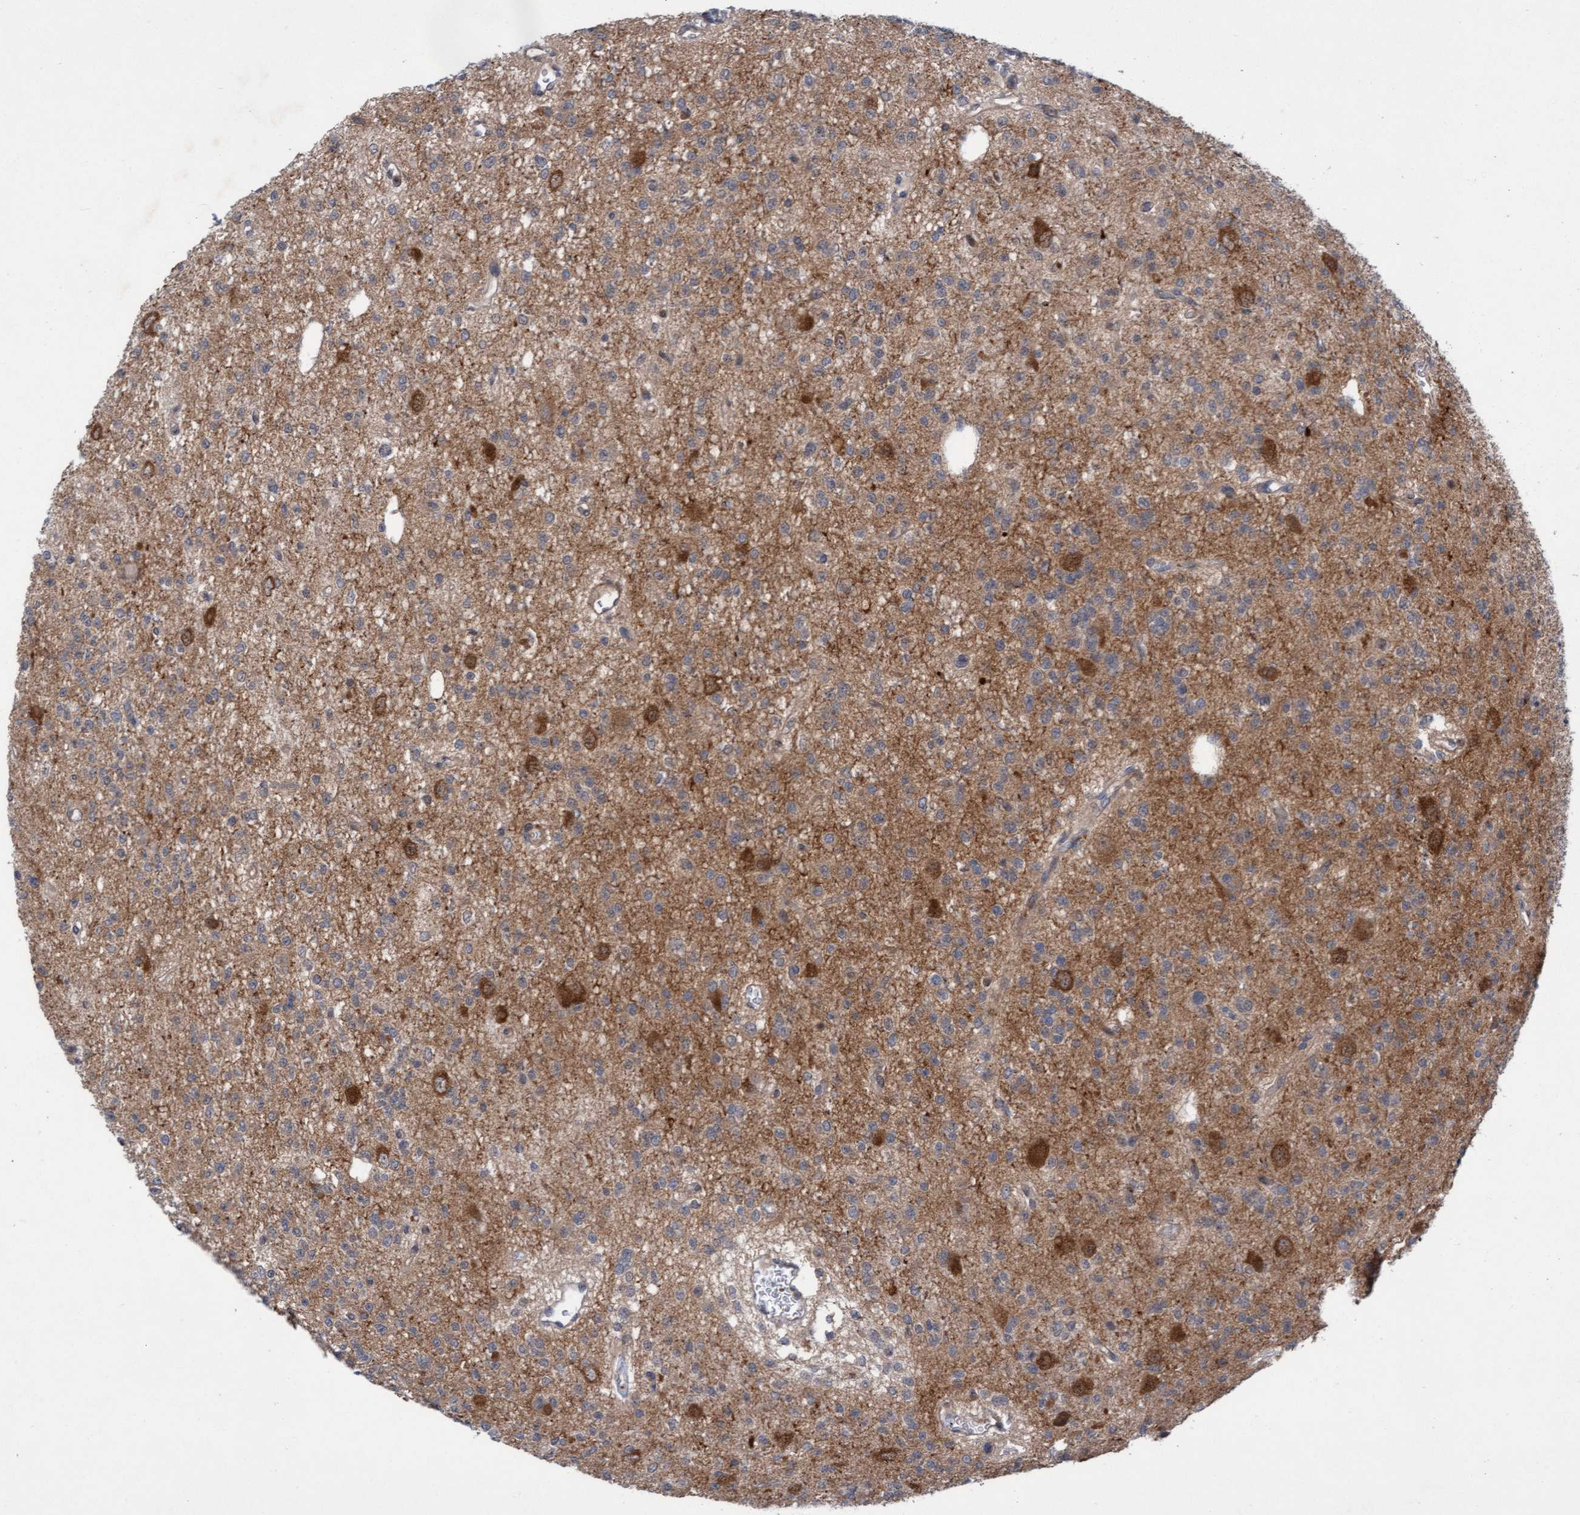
{"staining": {"intensity": "weak", "quantity": "25%-75%", "location": "cytoplasmic/membranous"}, "tissue": "glioma", "cell_type": "Tumor cells", "image_type": "cancer", "snomed": [{"axis": "morphology", "description": "Glioma, malignant, Low grade"}, {"axis": "topography", "description": "Brain"}], "caption": "Immunohistochemical staining of human glioma demonstrates low levels of weak cytoplasmic/membranous protein positivity in about 25%-75% of tumor cells.", "gene": "RAP1GAP2", "patient": {"sex": "male", "age": 38}}